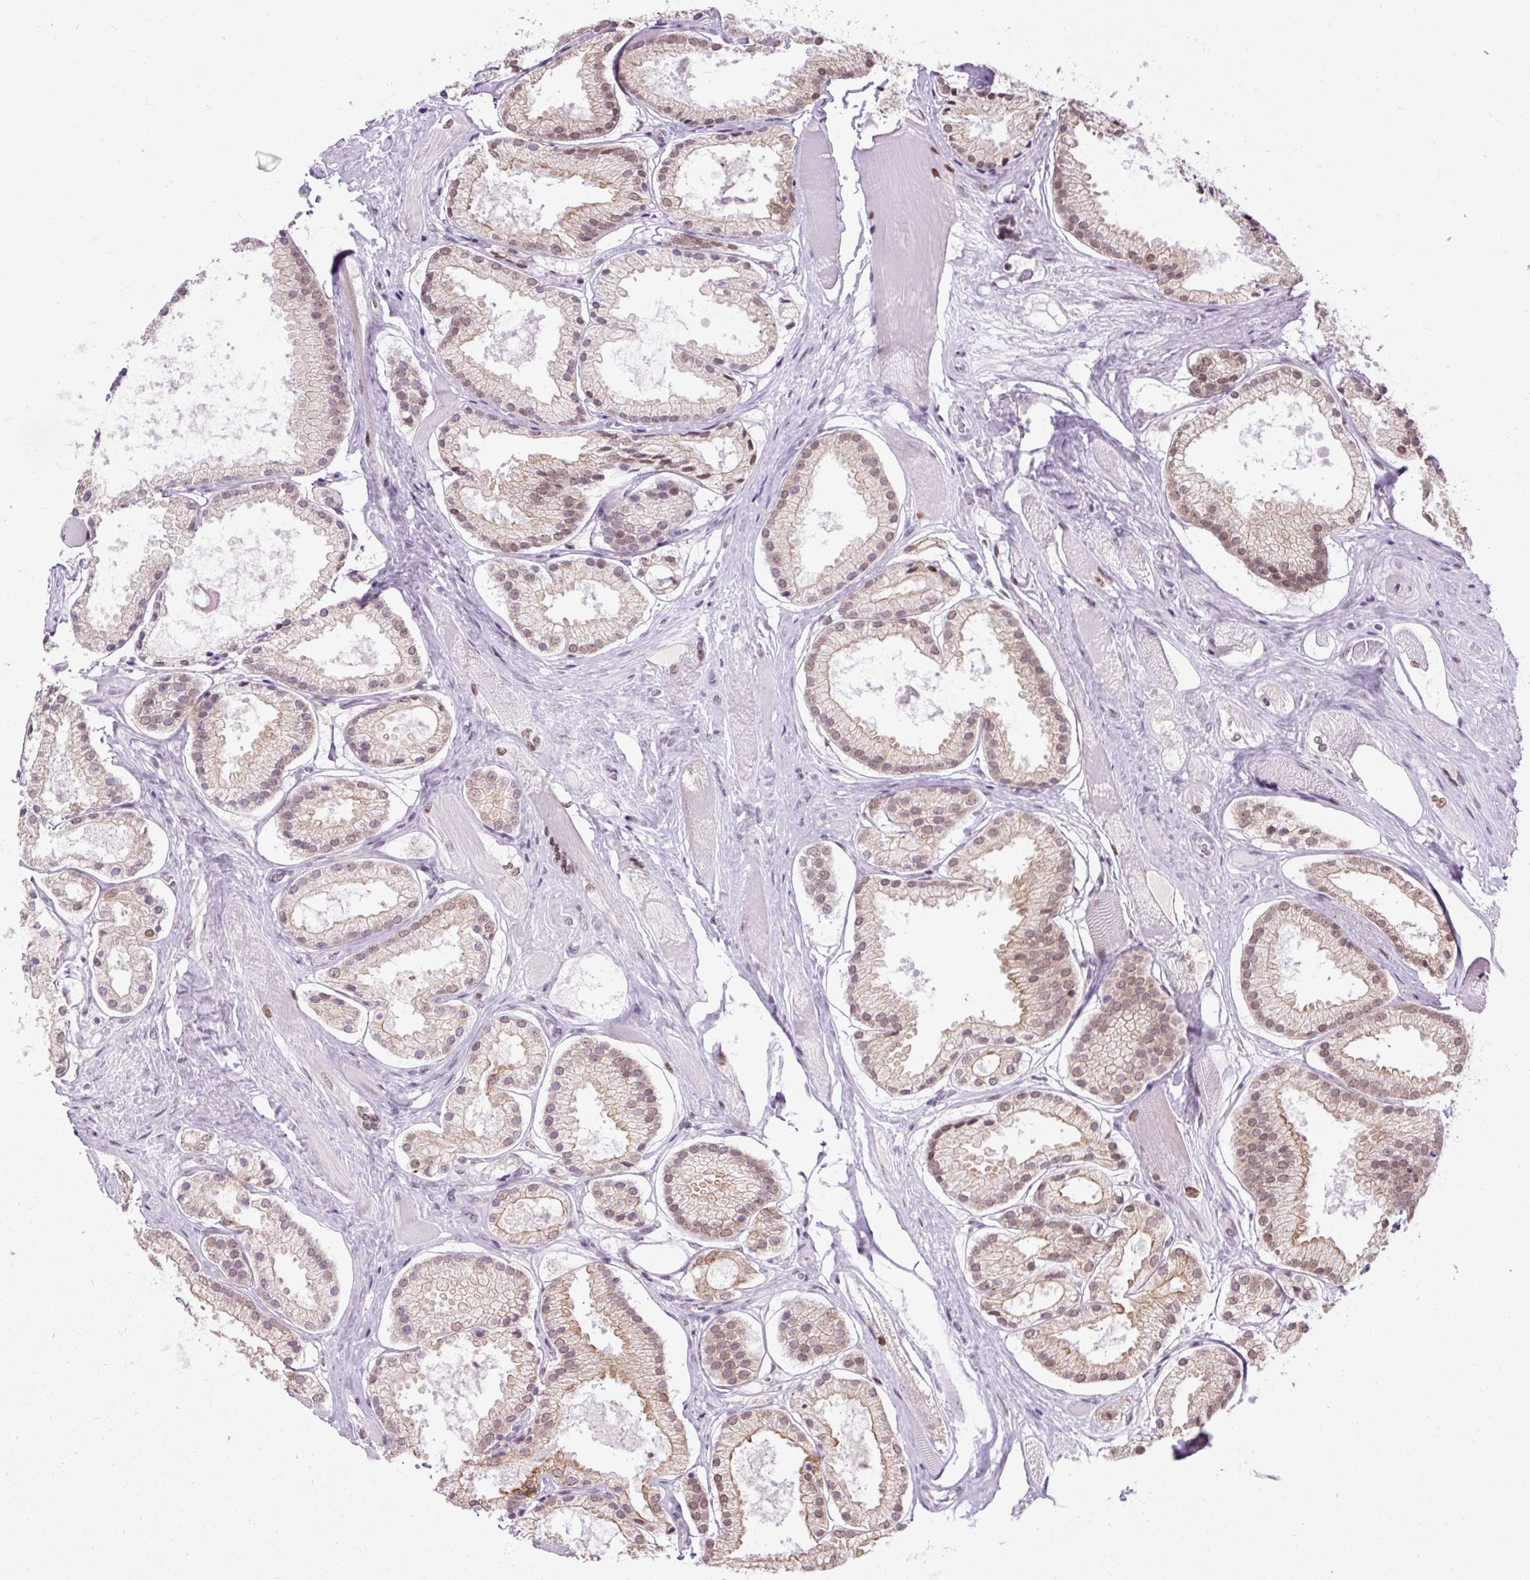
{"staining": {"intensity": "moderate", "quantity": "25%-75%", "location": "nuclear"}, "tissue": "prostate cancer", "cell_type": "Tumor cells", "image_type": "cancer", "snomed": [{"axis": "morphology", "description": "Adenocarcinoma, High grade"}, {"axis": "topography", "description": "Prostate"}], "caption": "Protein staining reveals moderate nuclear staining in about 25%-75% of tumor cells in adenocarcinoma (high-grade) (prostate).", "gene": "ZNF672", "patient": {"sex": "male", "age": 68}}